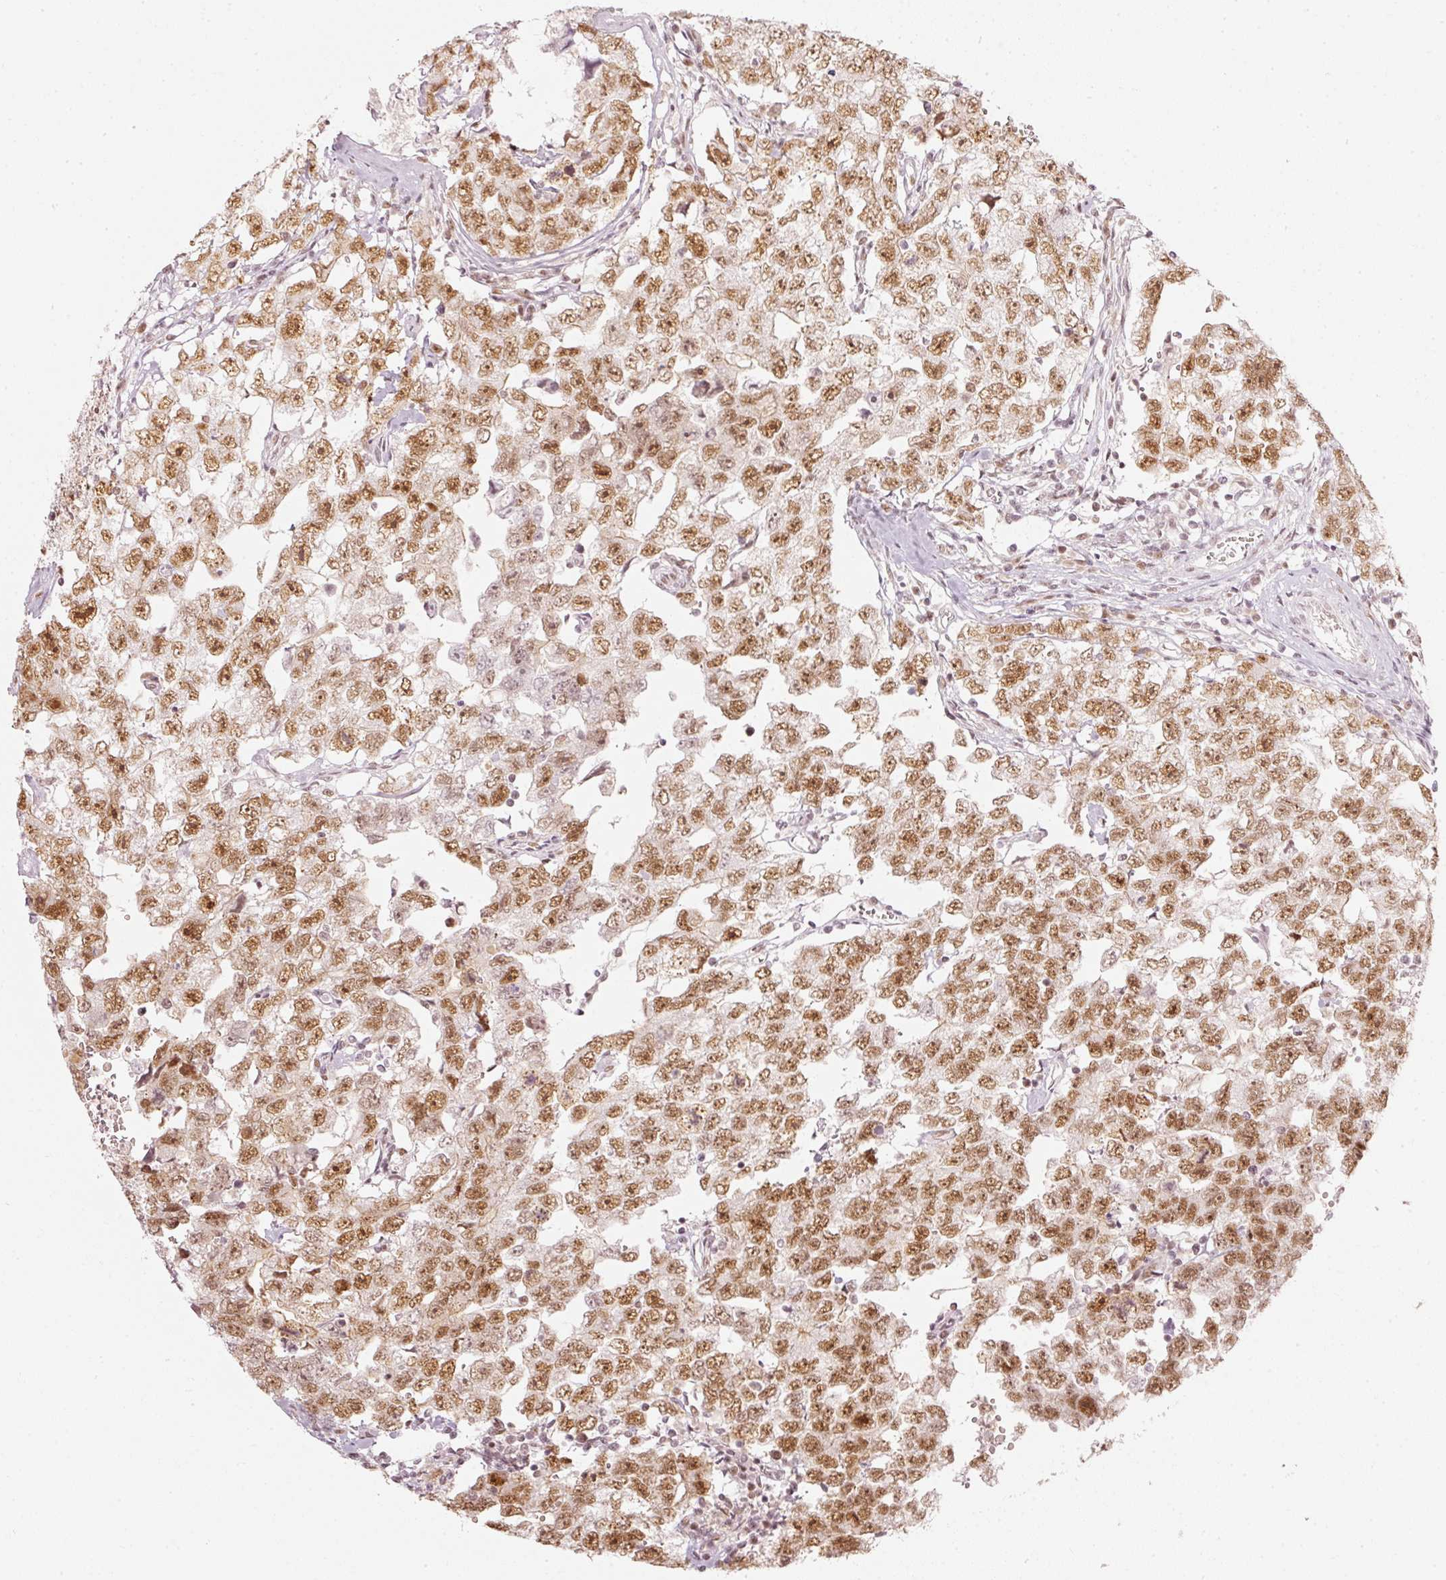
{"staining": {"intensity": "moderate", "quantity": ">75%", "location": "nuclear"}, "tissue": "testis cancer", "cell_type": "Tumor cells", "image_type": "cancer", "snomed": [{"axis": "morphology", "description": "Carcinoma, Embryonal, NOS"}, {"axis": "topography", "description": "Testis"}], "caption": "An image of human testis cancer stained for a protein shows moderate nuclear brown staining in tumor cells.", "gene": "PPP1R10", "patient": {"sex": "male", "age": 22}}